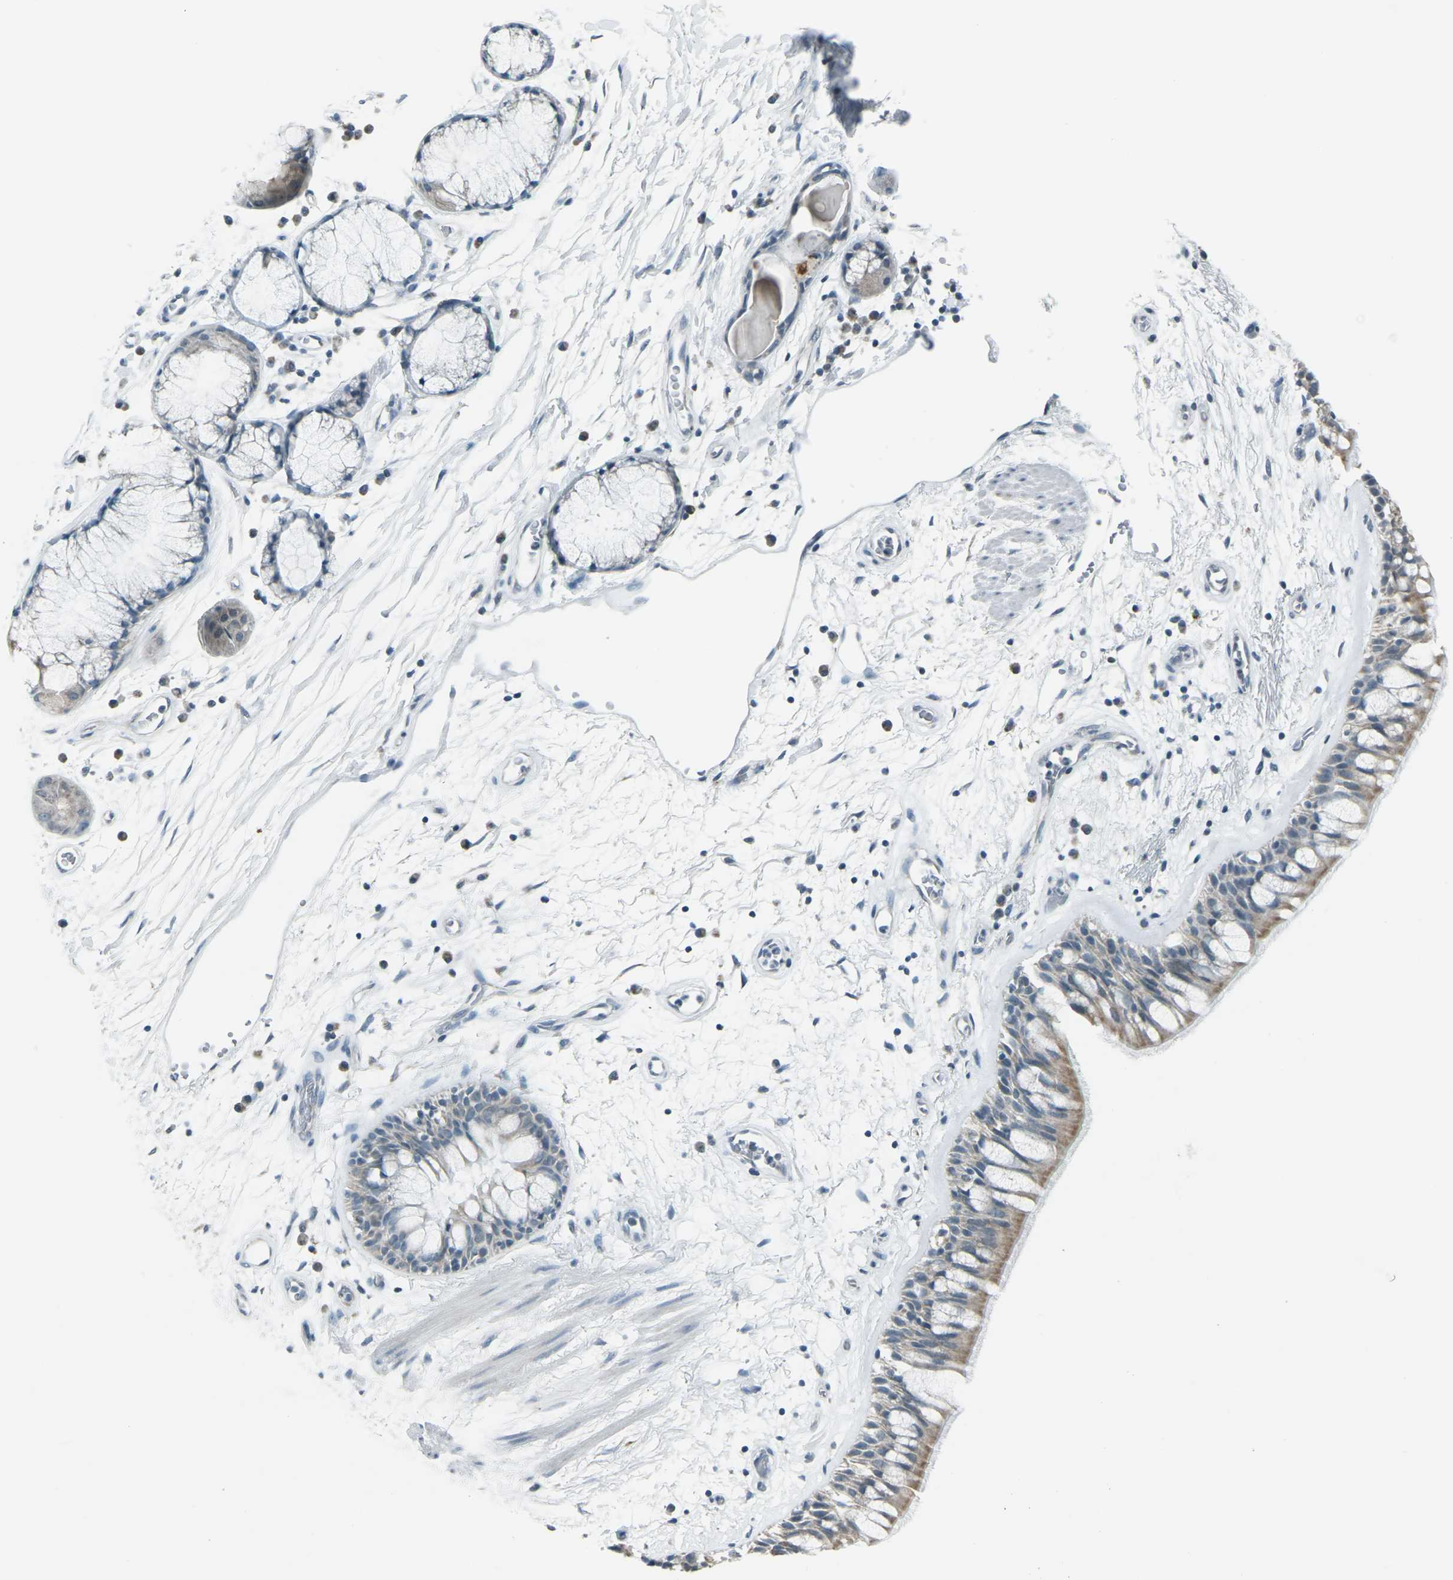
{"staining": {"intensity": "weak", "quantity": ">75%", "location": "cytoplasmic/membranous"}, "tissue": "bronchus", "cell_type": "Respiratory epithelial cells", "image_type": "normal", "snomed": [{"axis": "morphology", "description": "Normal tissue, NOS"}, {"axis": "morphology", "description": "Adenocarcinoma, NOS"}, {"axis": "topography", "description": "Bronchus"}, {"axis": "topography", "description": "Lung"}], "caption": "A brown stain highlights weak cytoplasmic/membranous positivity of a protein in respiratory epithelial cells of unremarkable bronchus.", "gene": "H2BC1", "patient": {"sex": "female", "age": 54}}